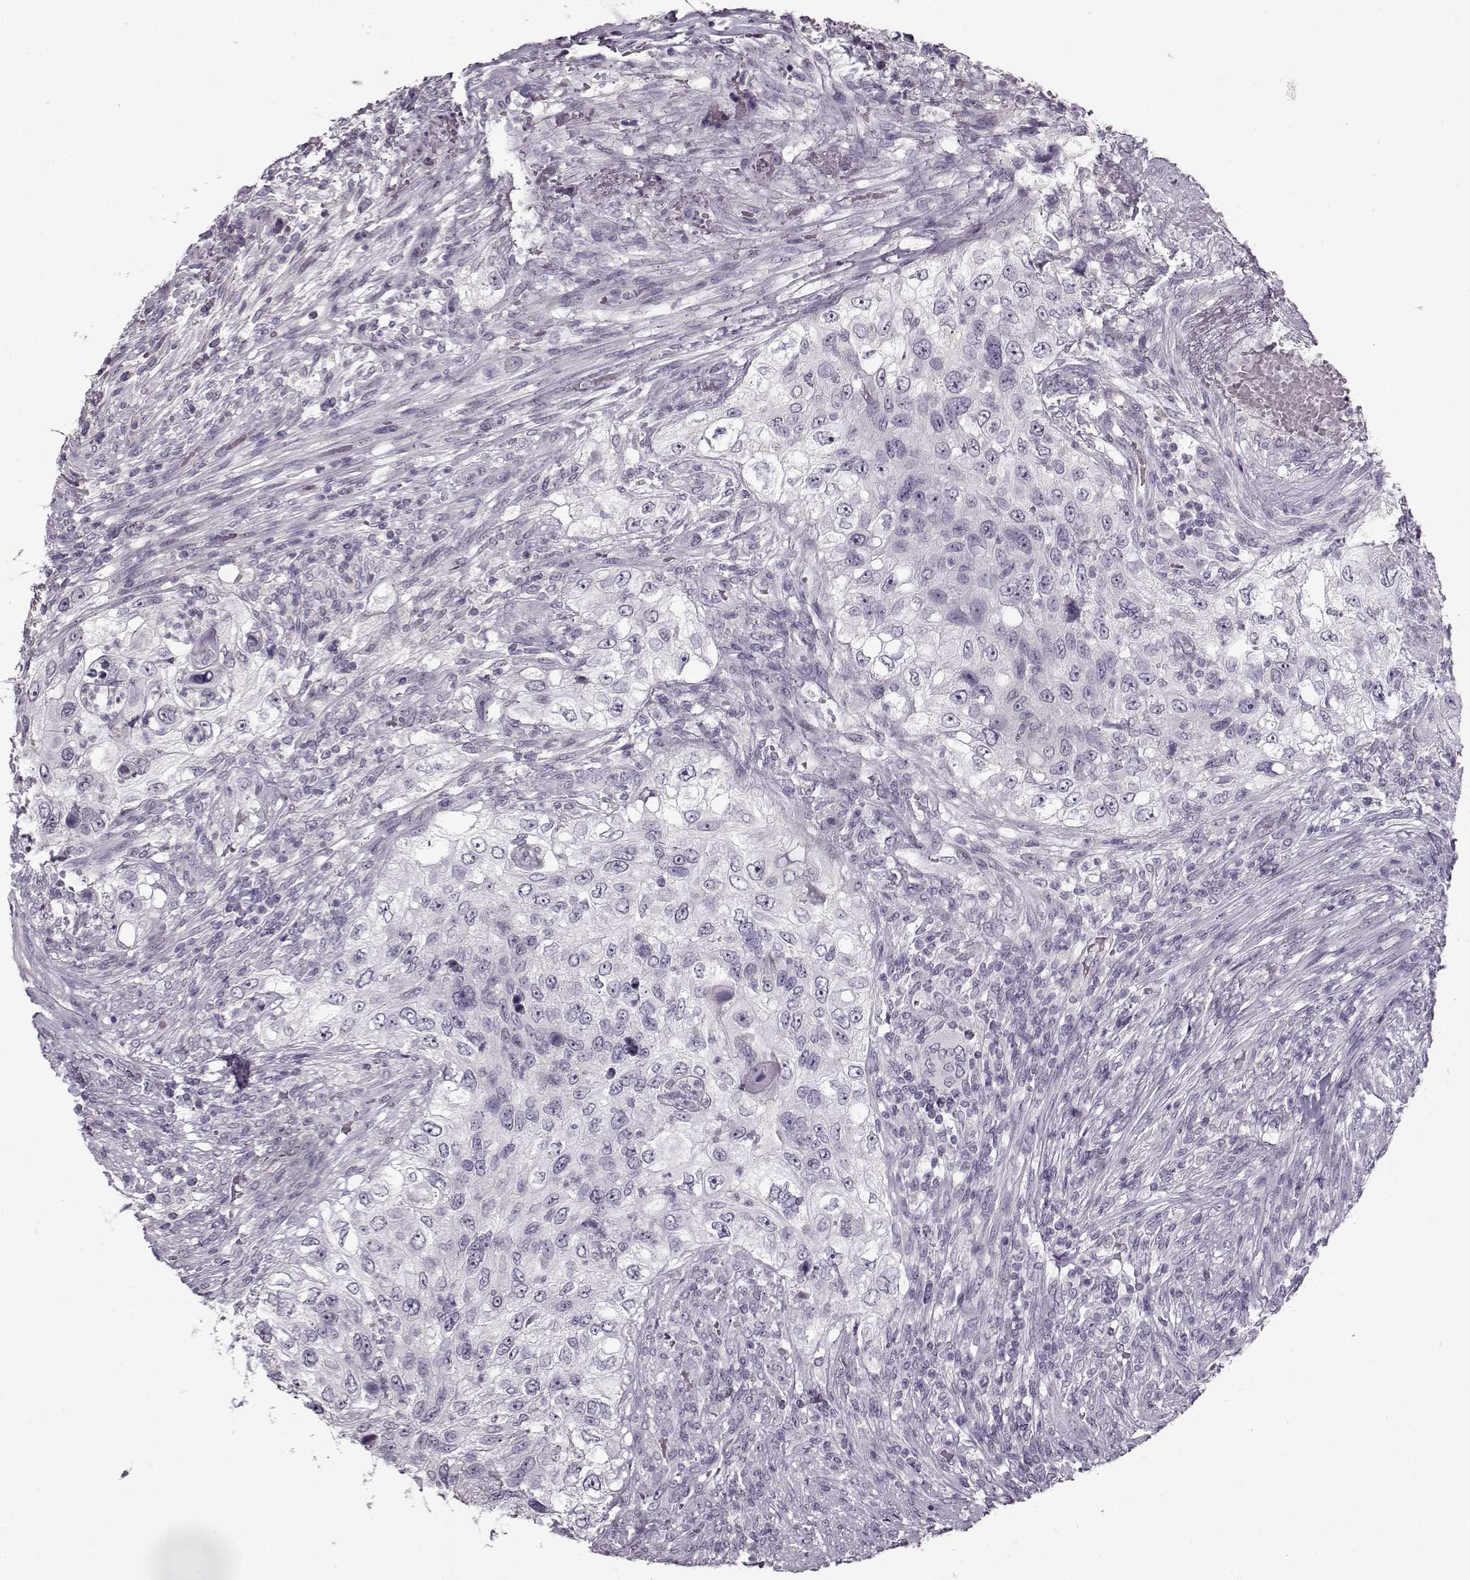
{"staining": {"intensity": "negative", "quantity": "none", "location": "none"}, "tissue": "urothelial cancer", "cell_type": "Tumor cells", "image_type": "cancer", "snomed": [{"axis": "morphology", "description": "Urothelial carcinoma, High grade"}, {"axis": "topography", "description": "Urinary bladder"}], "caption": "Immunohistochemistry photomicrograph of neoplastic tissue: urothelial cancer stained with DAB (3,3'-diaminobenzidine) exhibits no significant protein positivity in tumor cells.", "gene": "FSHB", "patient": {"sex": "female", "age": 60}}